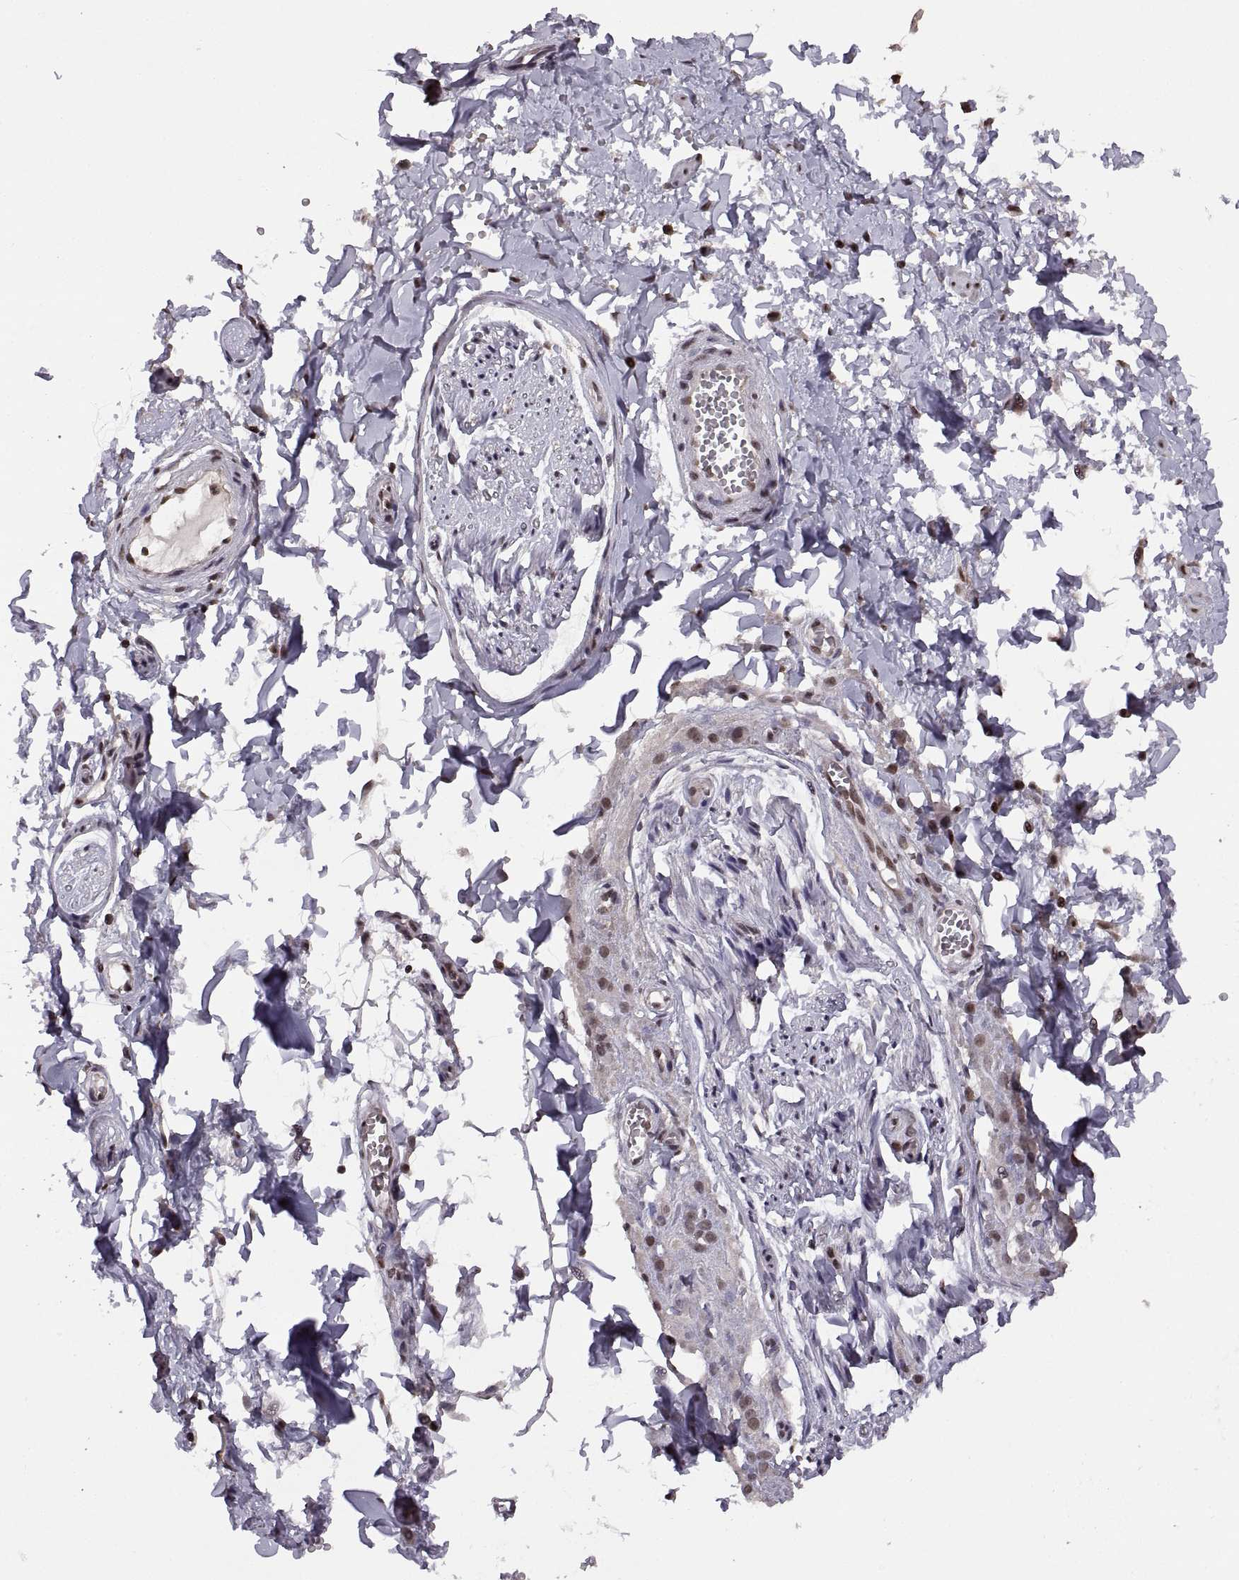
{"staining": {"intensity": "negative", "quantity": "none", "location": "none"}, "tissue": "adipose tissue", "cell_type": "Adipocytes", "image_type": "normal", "snomed": [{"axis": "morphology", "description": "Normal tissue, NOS"}, {"axis": "topography", "description": "Smooth muscle"}, {"axis": "topography", "description": "Peripheral nerve tissue"}], "caption": "Immunohistochemistry (IHC) of unremarkable human adipose tissue shows no positivity in adipocytes.", "gene": "INTS3", "patient": {"sex": "male", "age": 22}}